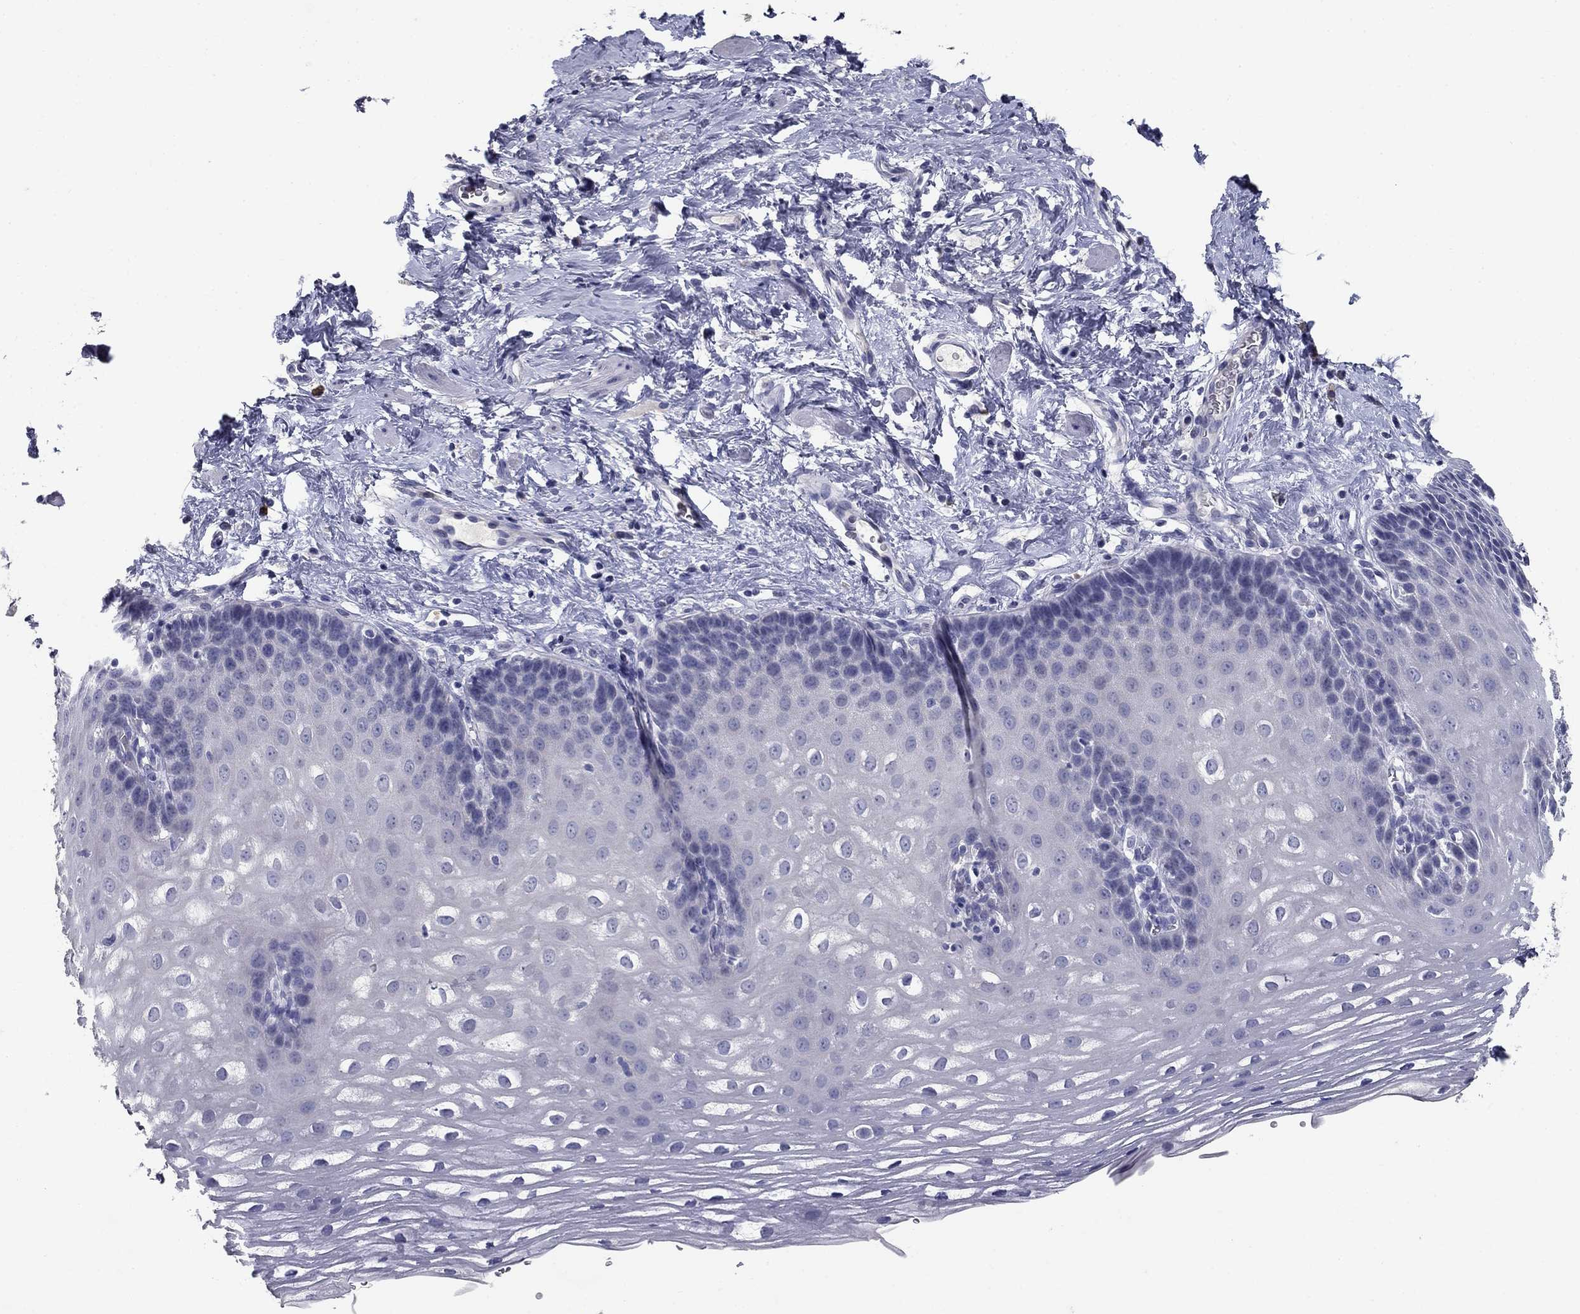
{"staining": {"intensity": "negative", "quantity": "none", "location": "none"}, "tissue": "esophagus", "cell_type": "Squamous epithelial cells", "image_type": "normal", "snomed": [{"axis": "morphology", "description": "Normal tissue, NOS"}, {"axis": "topography", "description": "Esophagus"}], "caption": "This is an immunohistochemistry (IHC) photomicrograph of unremarkable esophagus. There is no staining in squamous epithelial cells.", "gene": "POMC", "patient": {"sex": "male", "age": 64}}